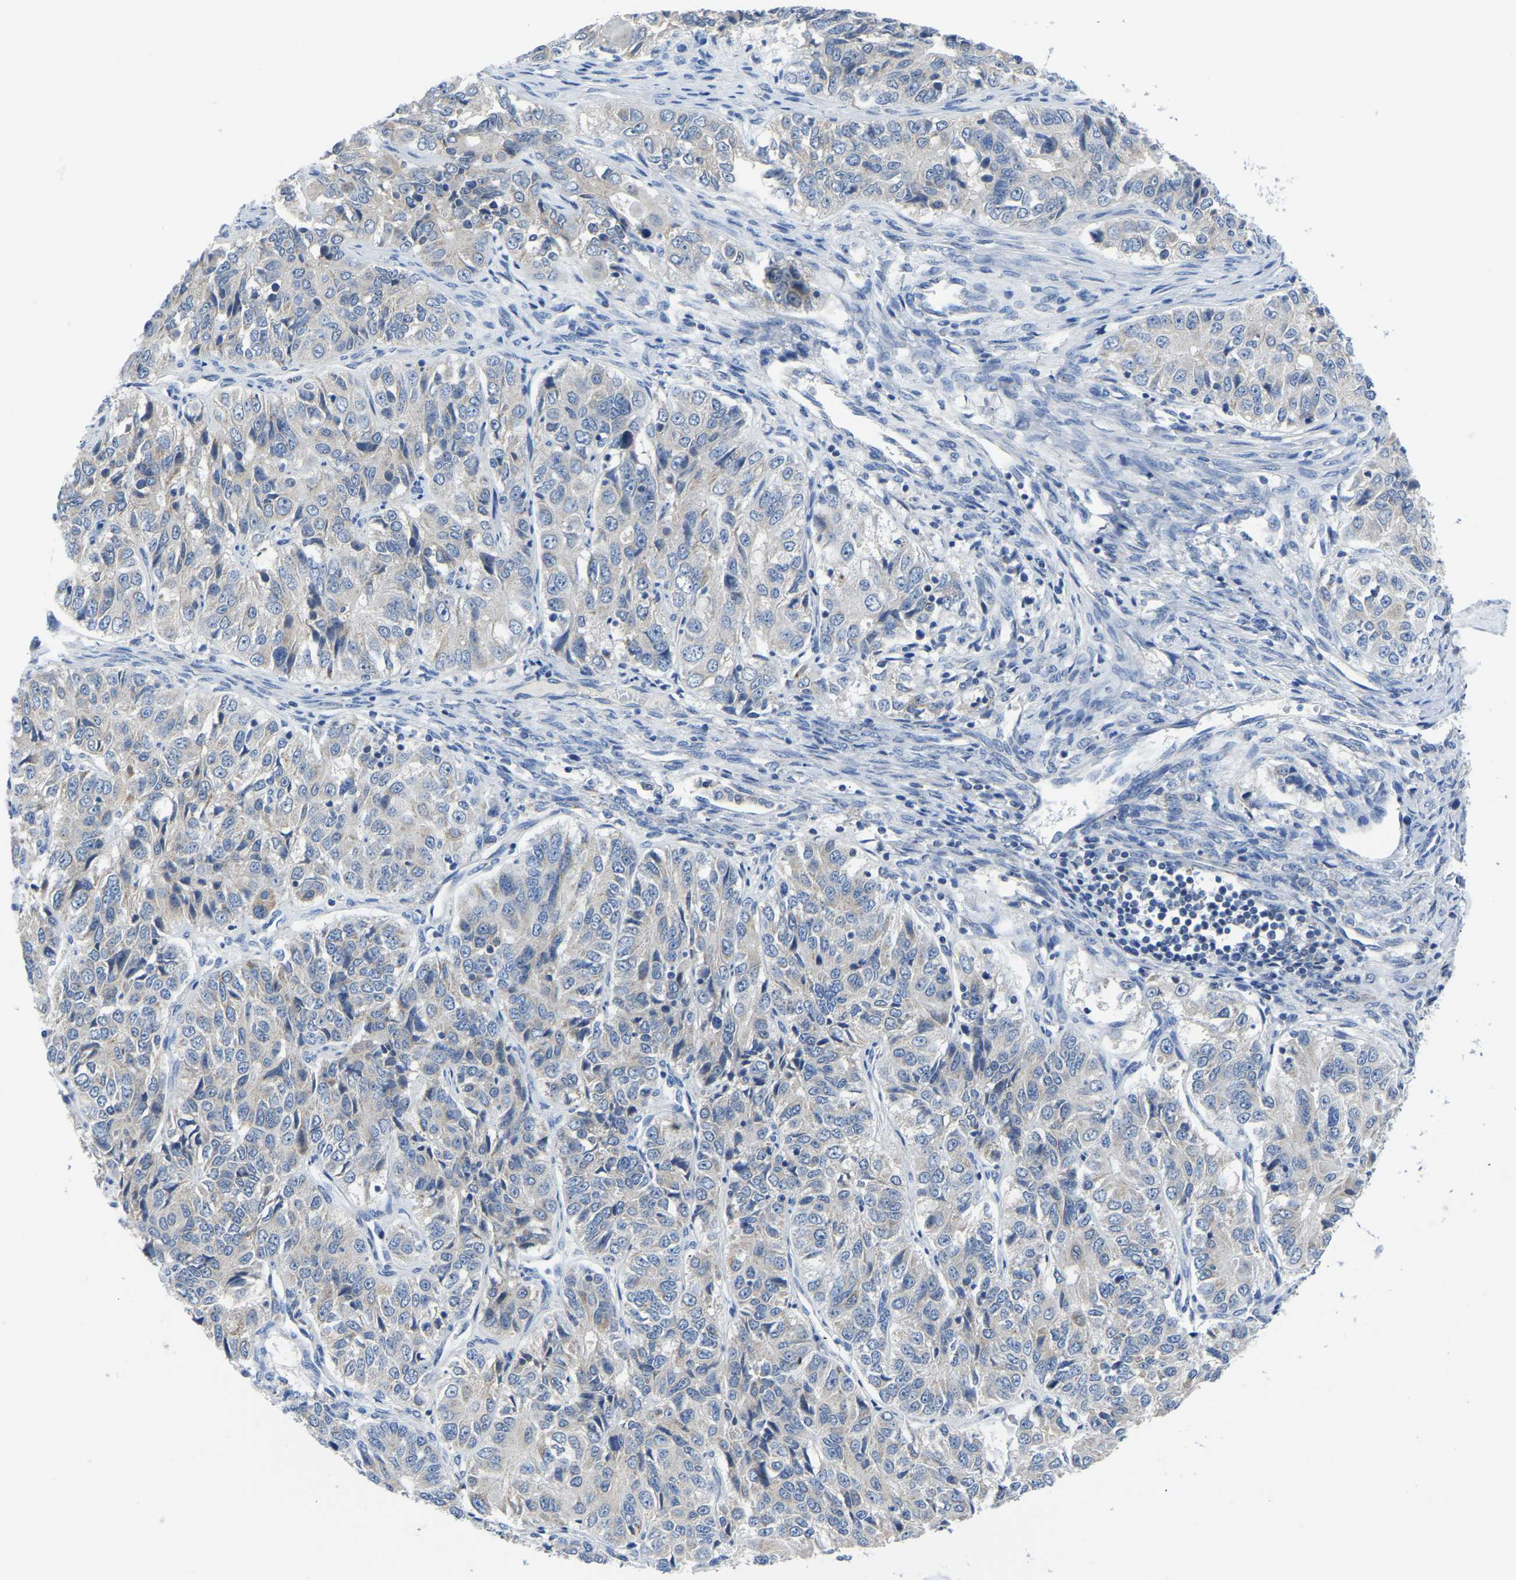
{"staining": {"intensity": "negative", "quantity": "none", "location": "none"}, "tissue": "ovarian cancer", "cell_type": "Tumor cells", "image_type": "cancer", "snomed": [{"axis": "morphology", "description": "Carcinoma, endometroid"}, {"axis": "topography", "description": "Ovary"}], "caption": "This is an immunohistochemistry (IHC) photomicrograph of endometroid carcinoma (ovarian). There is no positivity in tumor cells.", "gene": "ETFA", "patient": {"sex": "female", "age": 51}}